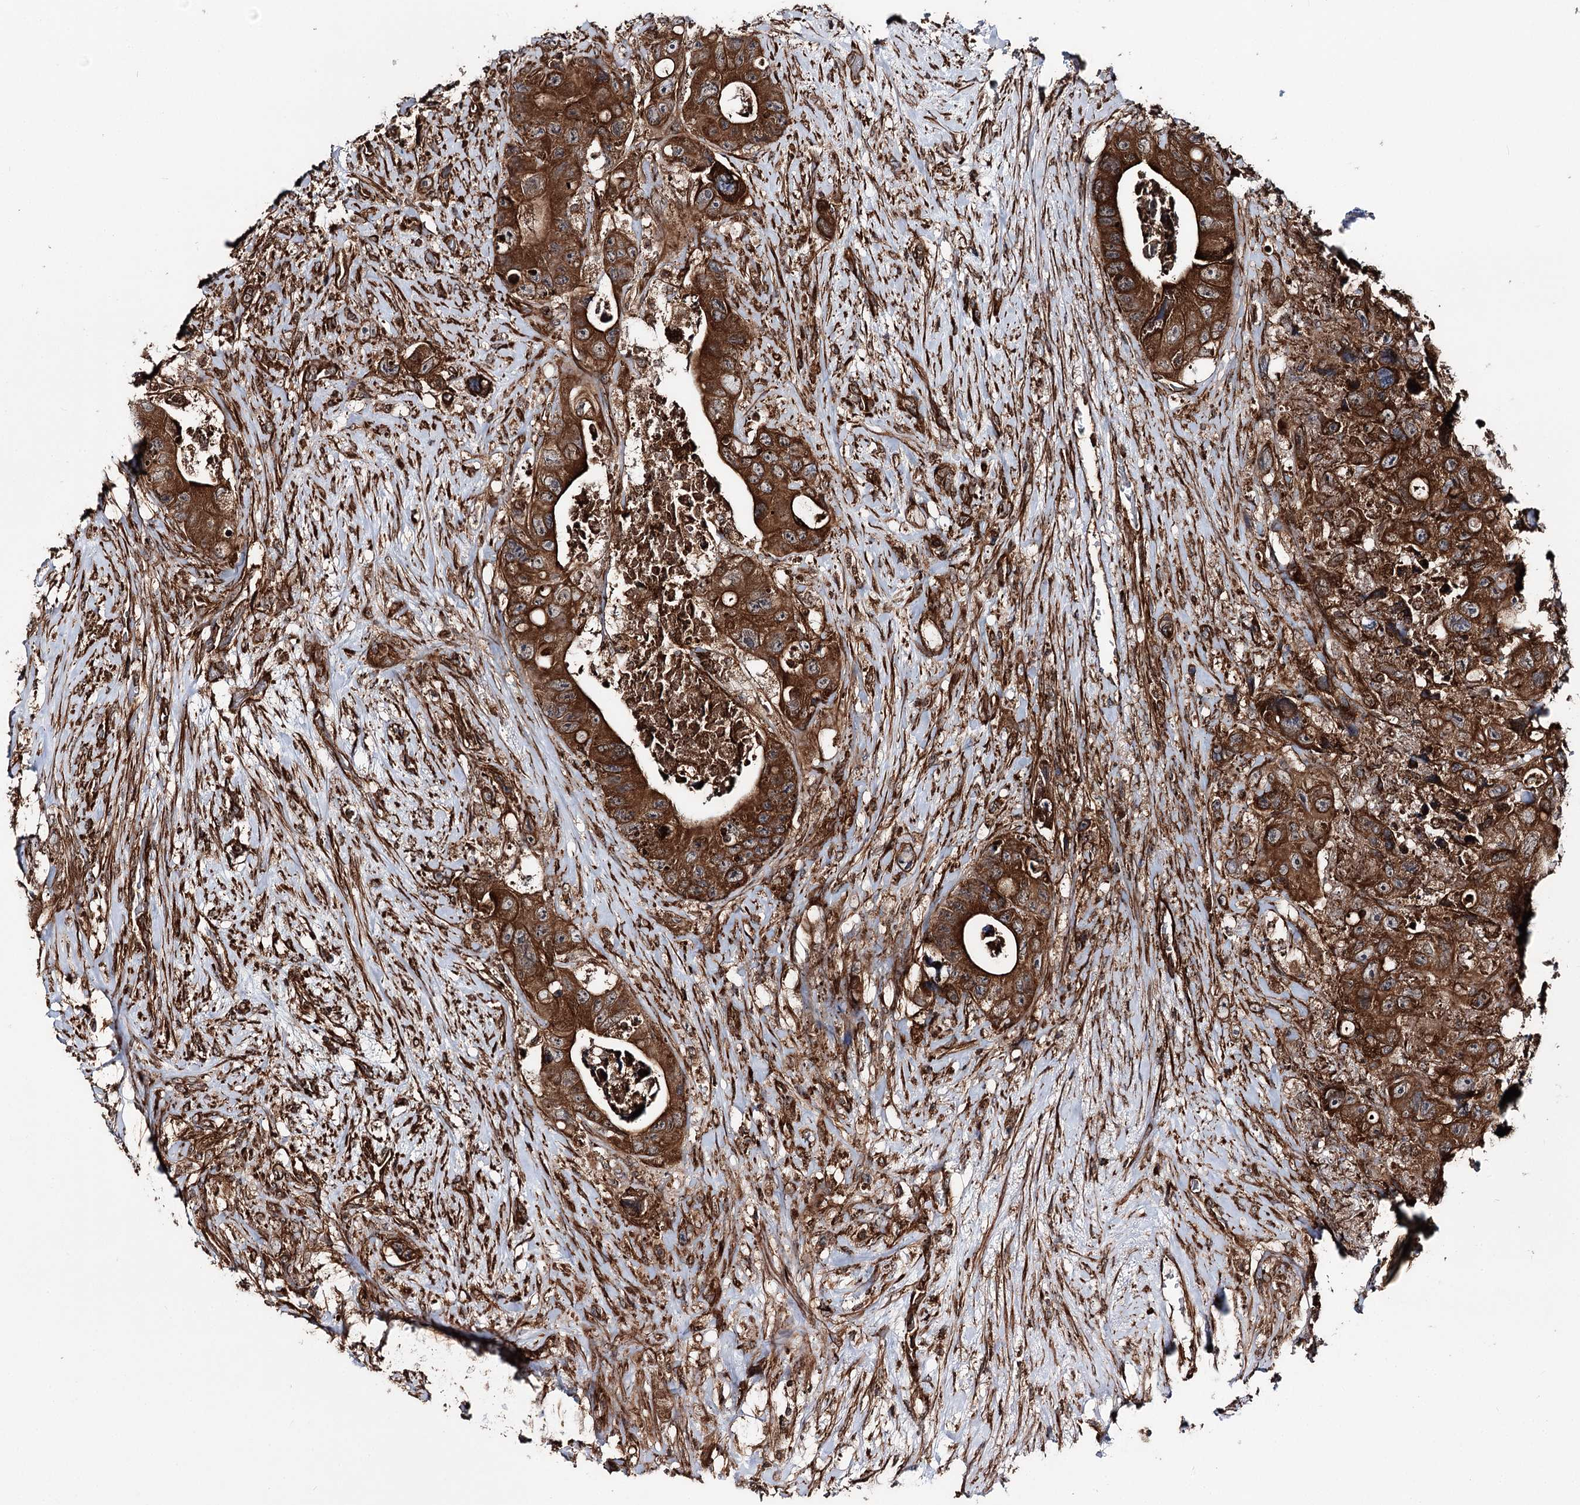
{"staining": {"intensity": "strong", "quantity": ">75%", "location": "cytoplasmic/membranous"}, "tissue": "colorectal cancer", "cell_type": "Tumor cells", "image_type": "cancer", "snomed": [{"axis": "morphology", "description": "Adenocarcinoma, NOS"}, {"axis": "topography", "description": "Colon"}], "caption": "Brown immunohistochemical staining in human colorectal adenocarcinoma demonstrates strong cytoplasmic/membranous staining in approximately >75% of tumor cells.", "gene": "FGFR1OP2", "patient": {"sex": "female", "age": 46}}